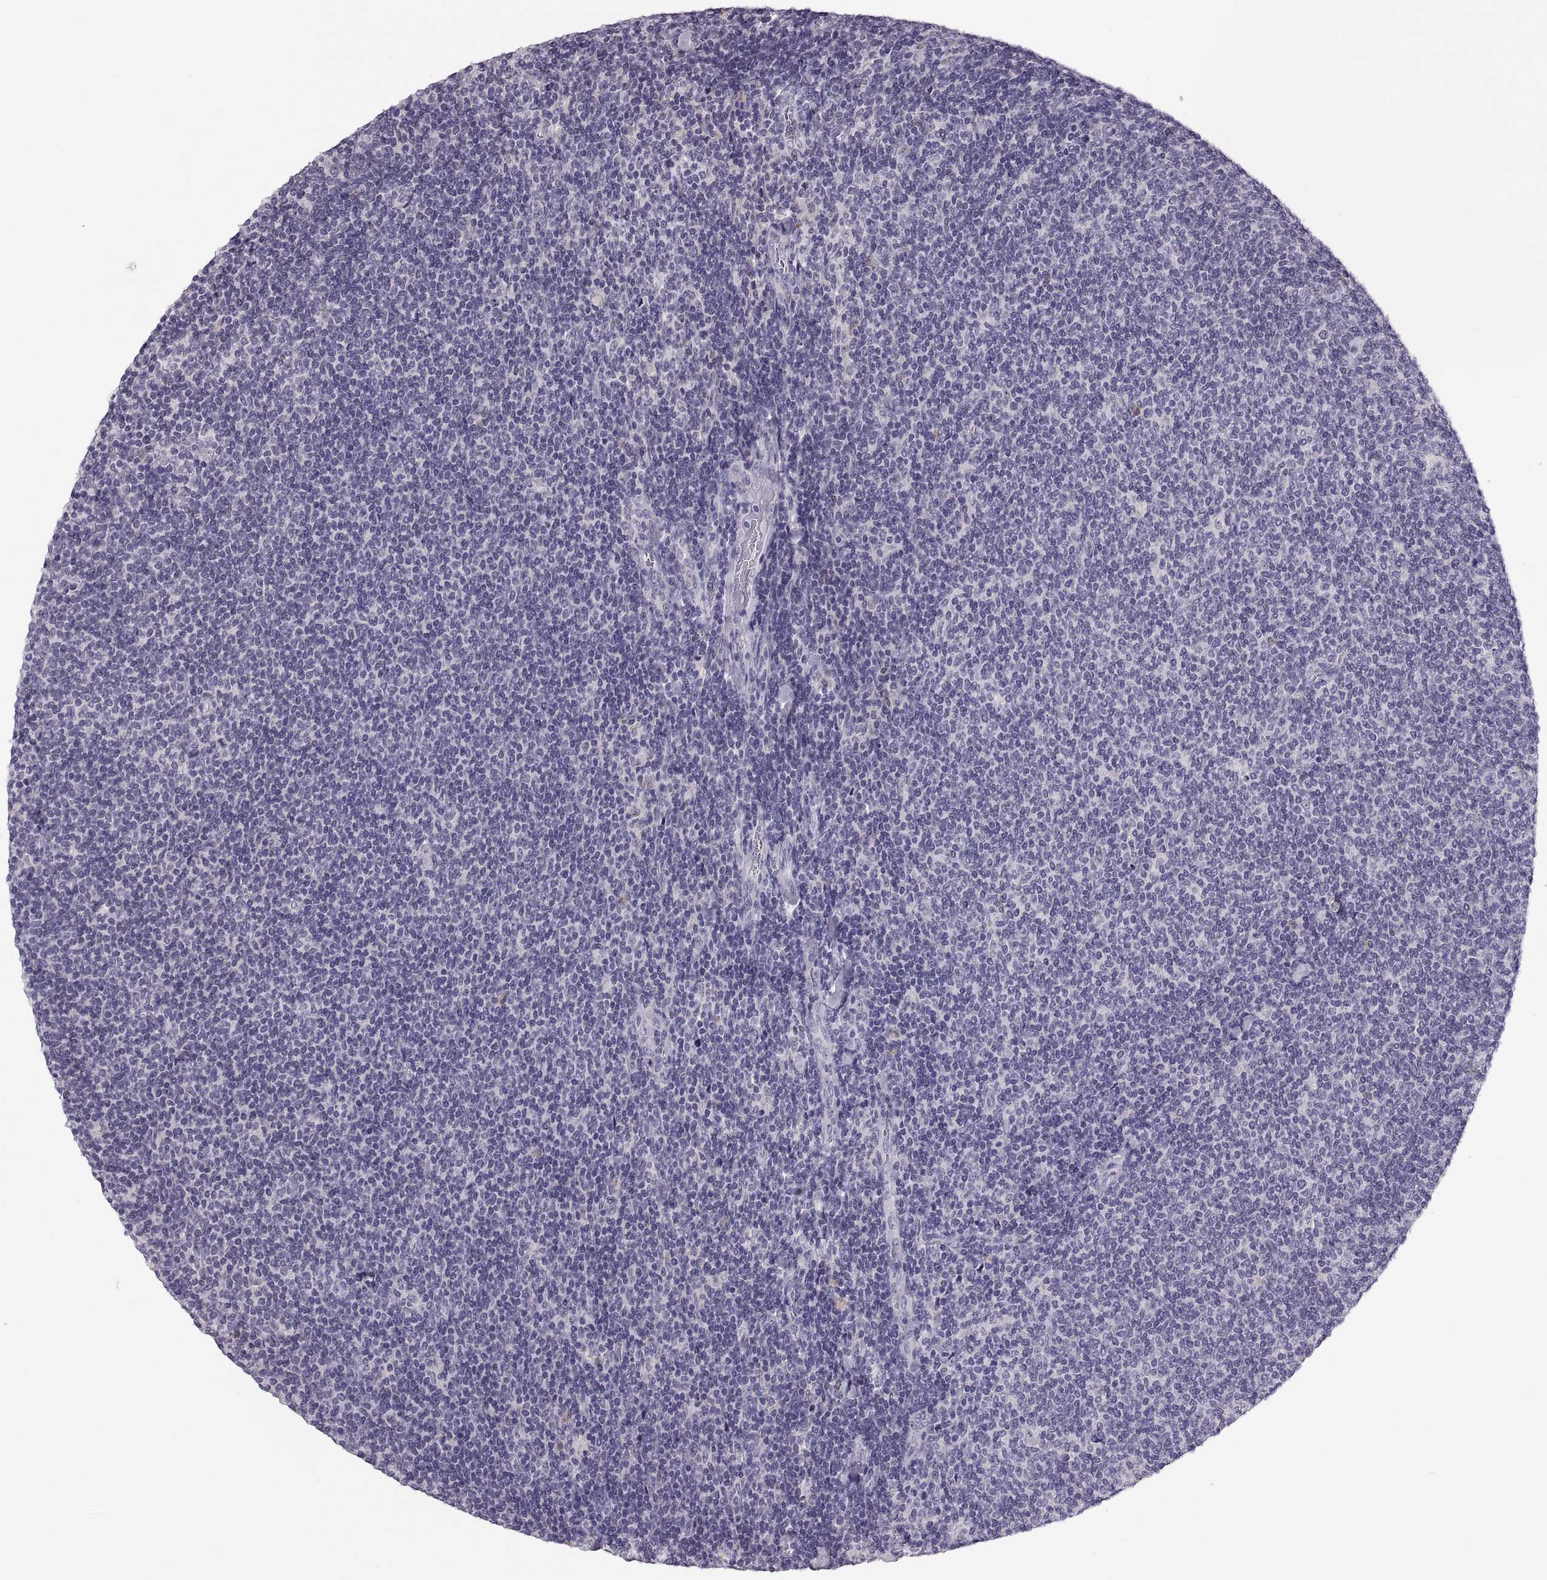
{"staining": {"intensity": "negative", "quantity": "none", "location": "none"}, "tissue": "lymphoma", "cell_type": "Tumor cells", "image_type": "cancer", "snomed": [{"axis": "morphology", "description": "Malignant lymphoma, non-Hodgkin's type, Low grade"}, {"axis": "topography", "description": "Lymph node"}], "caption": "Low-grade malignant lymphoma, non-Hodgkin's type stained for a protein using immunohistochemistry demonstrates no expression tumor cells.", "gene": "MAGEB18", "patient": {"sex": "male", "age": 52}}